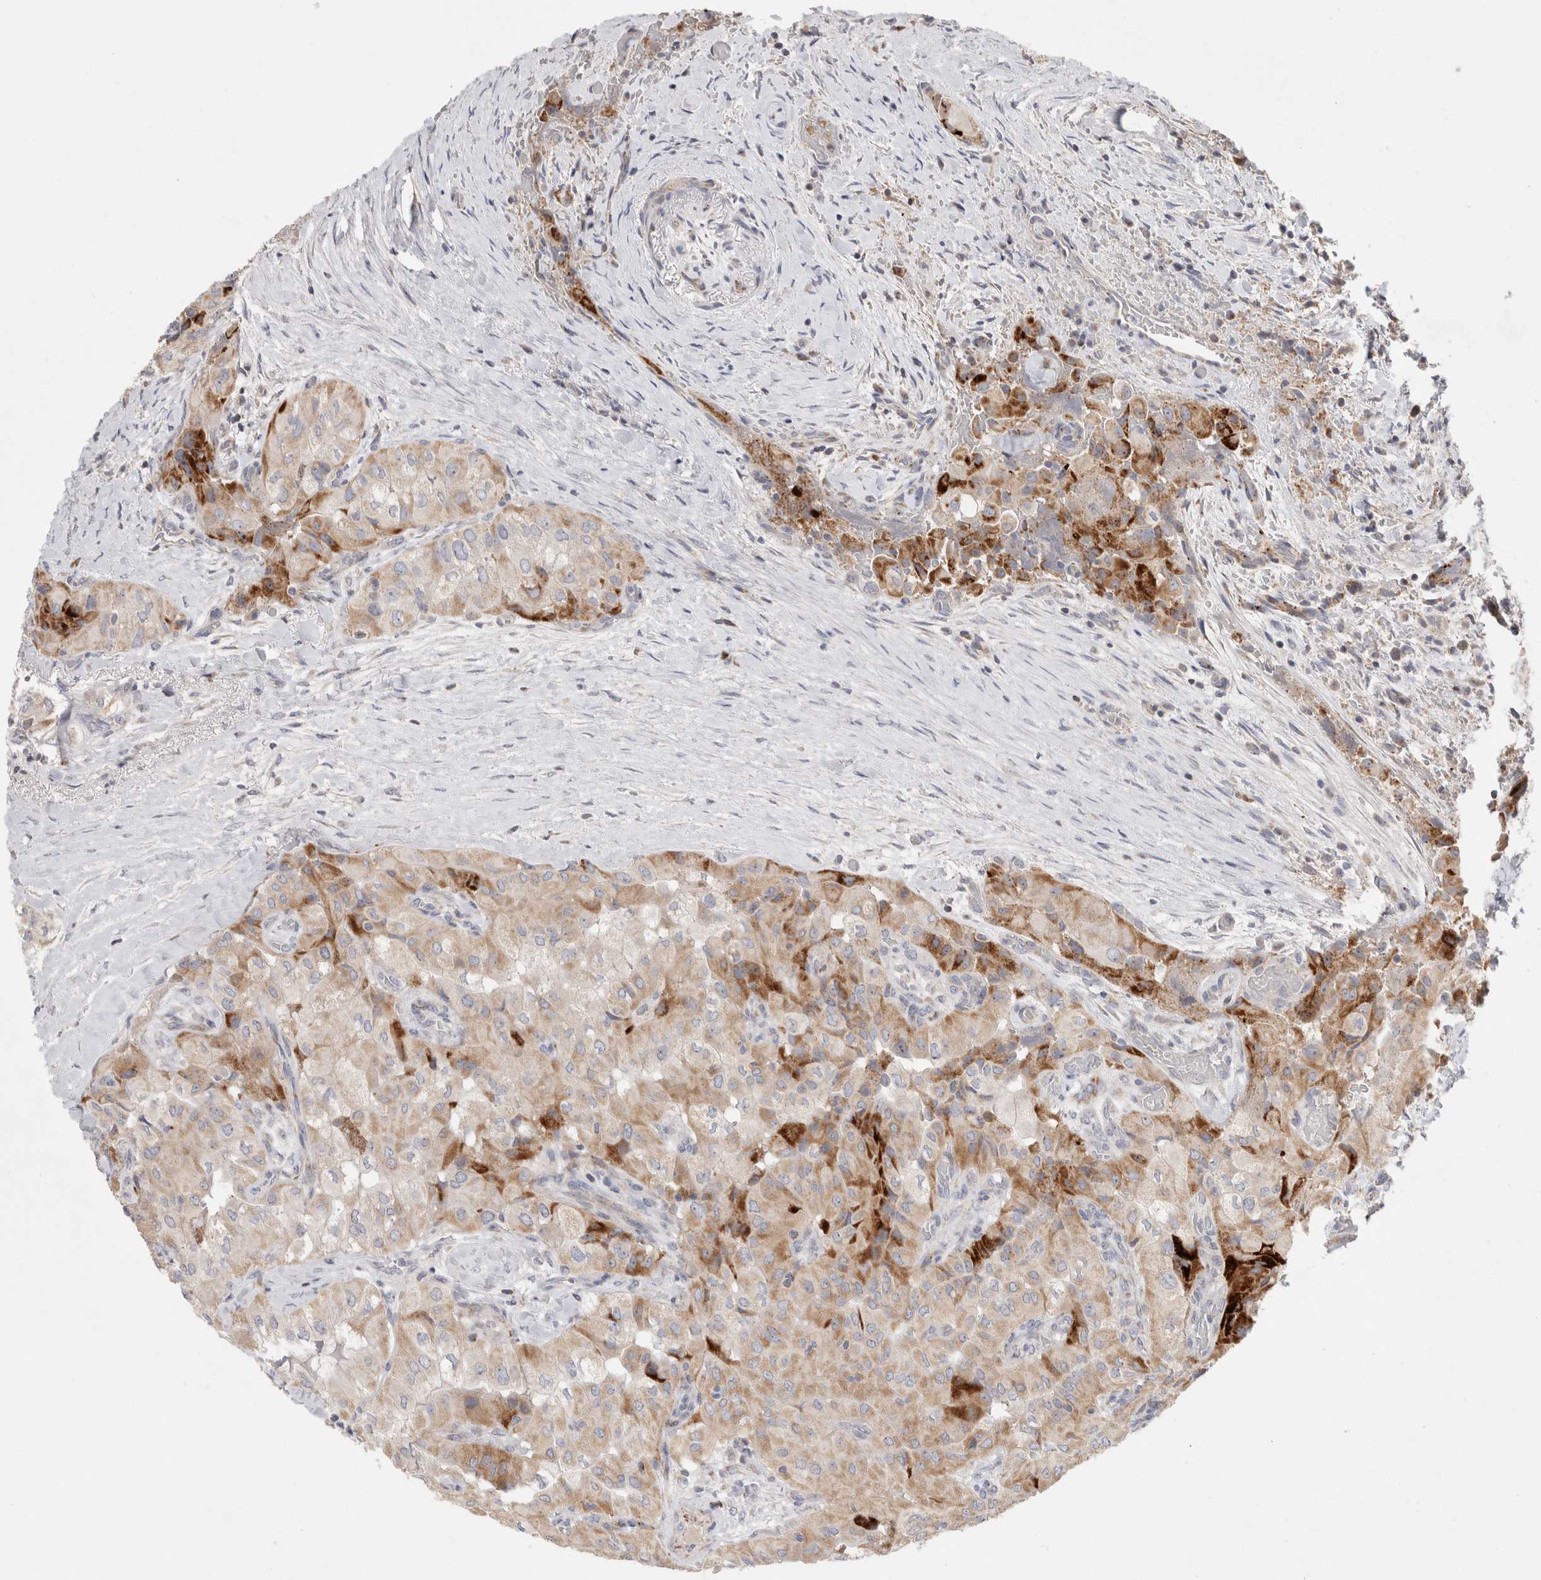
{"staining": {"intensity": "moderate", "quantity": ">75%", "location": "cytoplasmic/membranous"}, "tissue": "thyroid cancer", "cell_type": "Tumor cells", "image_type": "cancer", "snomed": [{"axis": "morphology", "description": "Papillary adenocarcinoma, NOS"}, {"axis": "topography", "description": "Thyroid gland"}], "caption": "Protein staining reveals moderate cytoplasmic/membranous expression in approximately >75% of tumor cells in thyroid papillary adenocarcinoma.", "gene": "CHADL", "patient": {"sex": "female", "age": 59}}